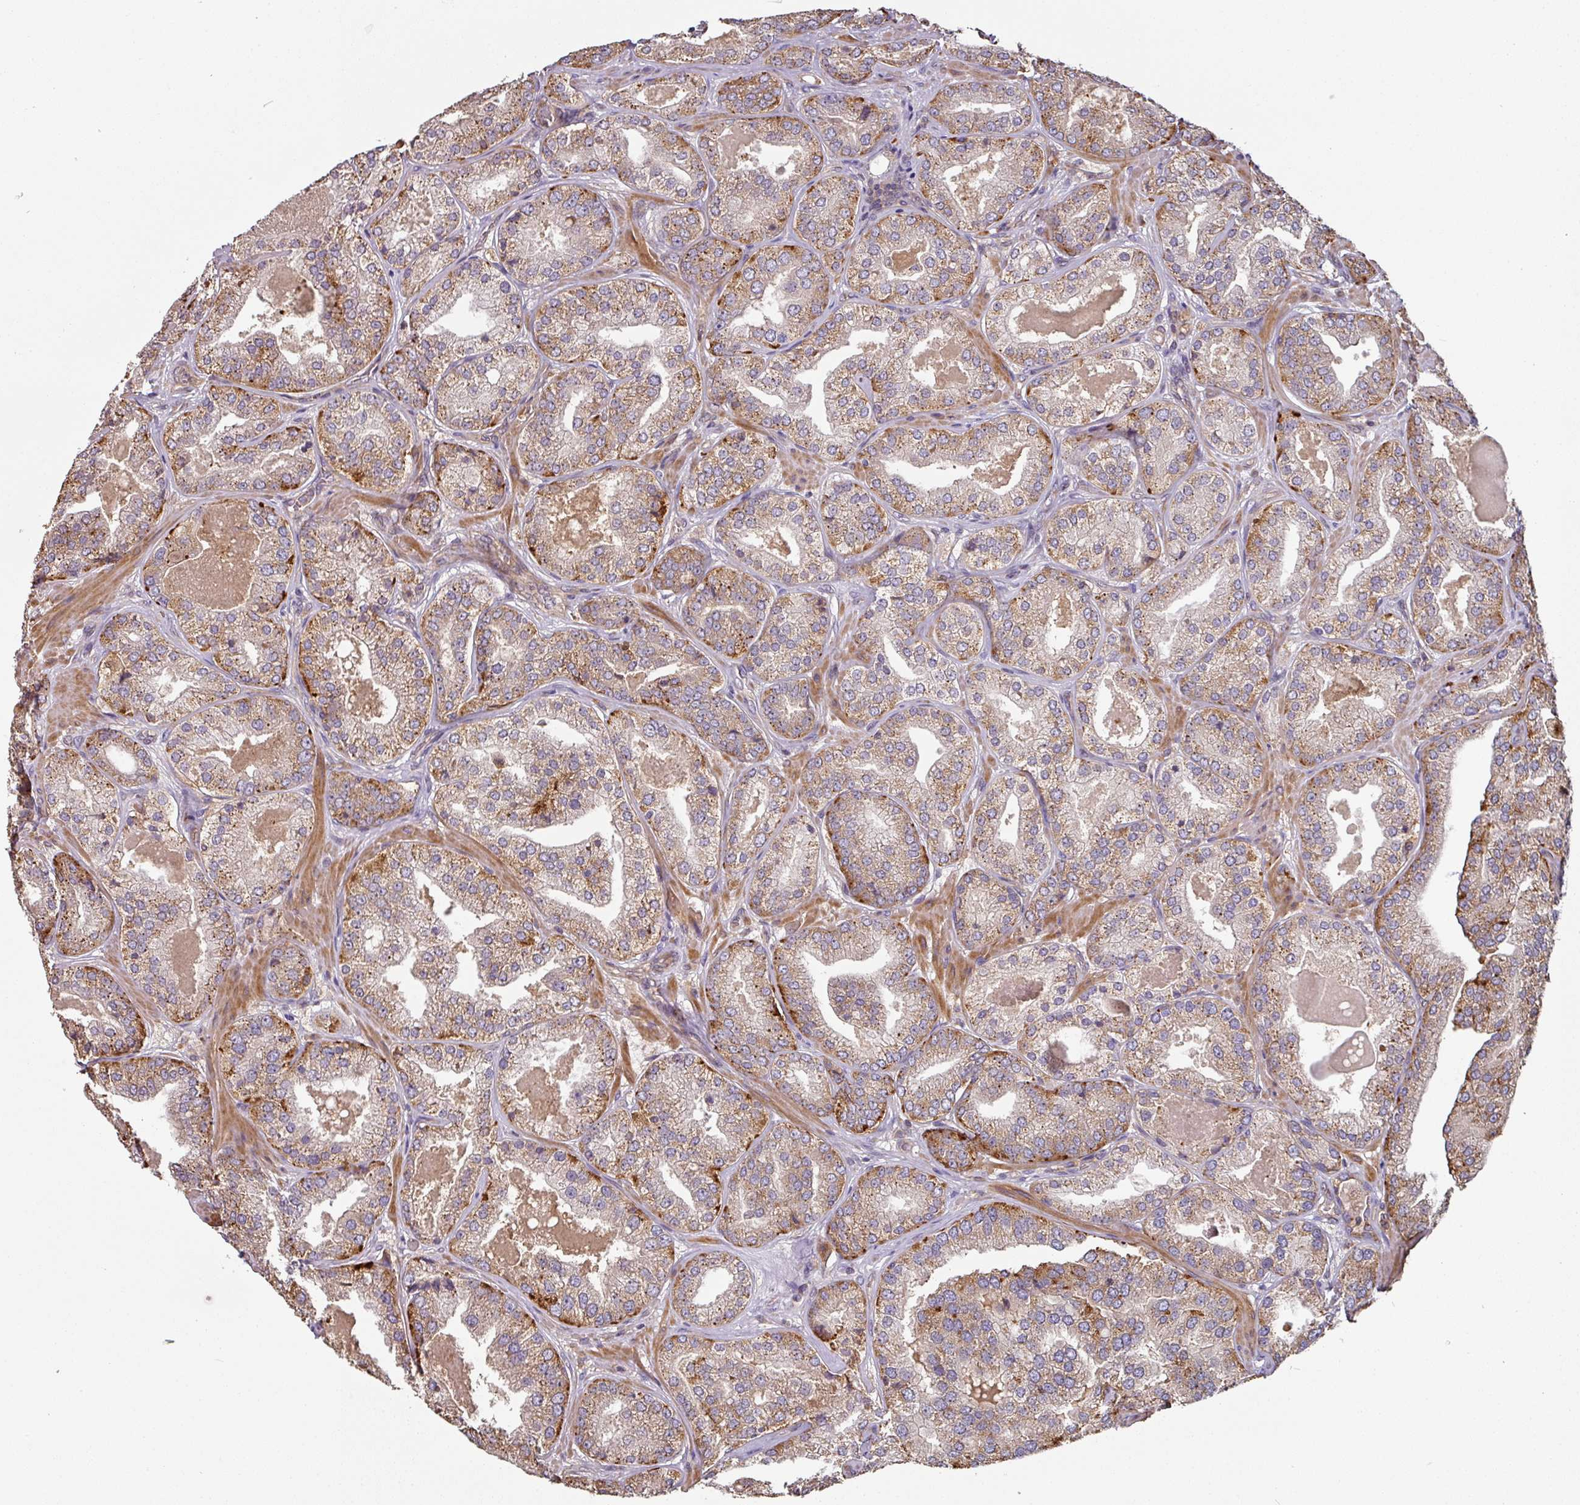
{"staining": {"intensity": "moderate", "quantity": "25%-75%", "location": "cytoplasmic/membranous"}, "tissue": "prostate cancer", "cell_type": "Tumor cells", "image_type": "cancer", "snomed": [{"axis": "morphology", "description": "Adenocarcinoma, High grade"}, {"axis": "topography", "description": "Prostate"}], "caption": "High-grade adenocarcinoma (prostate) stained for a protein (brown) reveals moderate cytoplasmic/membranous positive positivity in approximately 25%-75% of tumor cells.", "gene": "SIK1", "patient": {"sex": "male", "age": 63}}